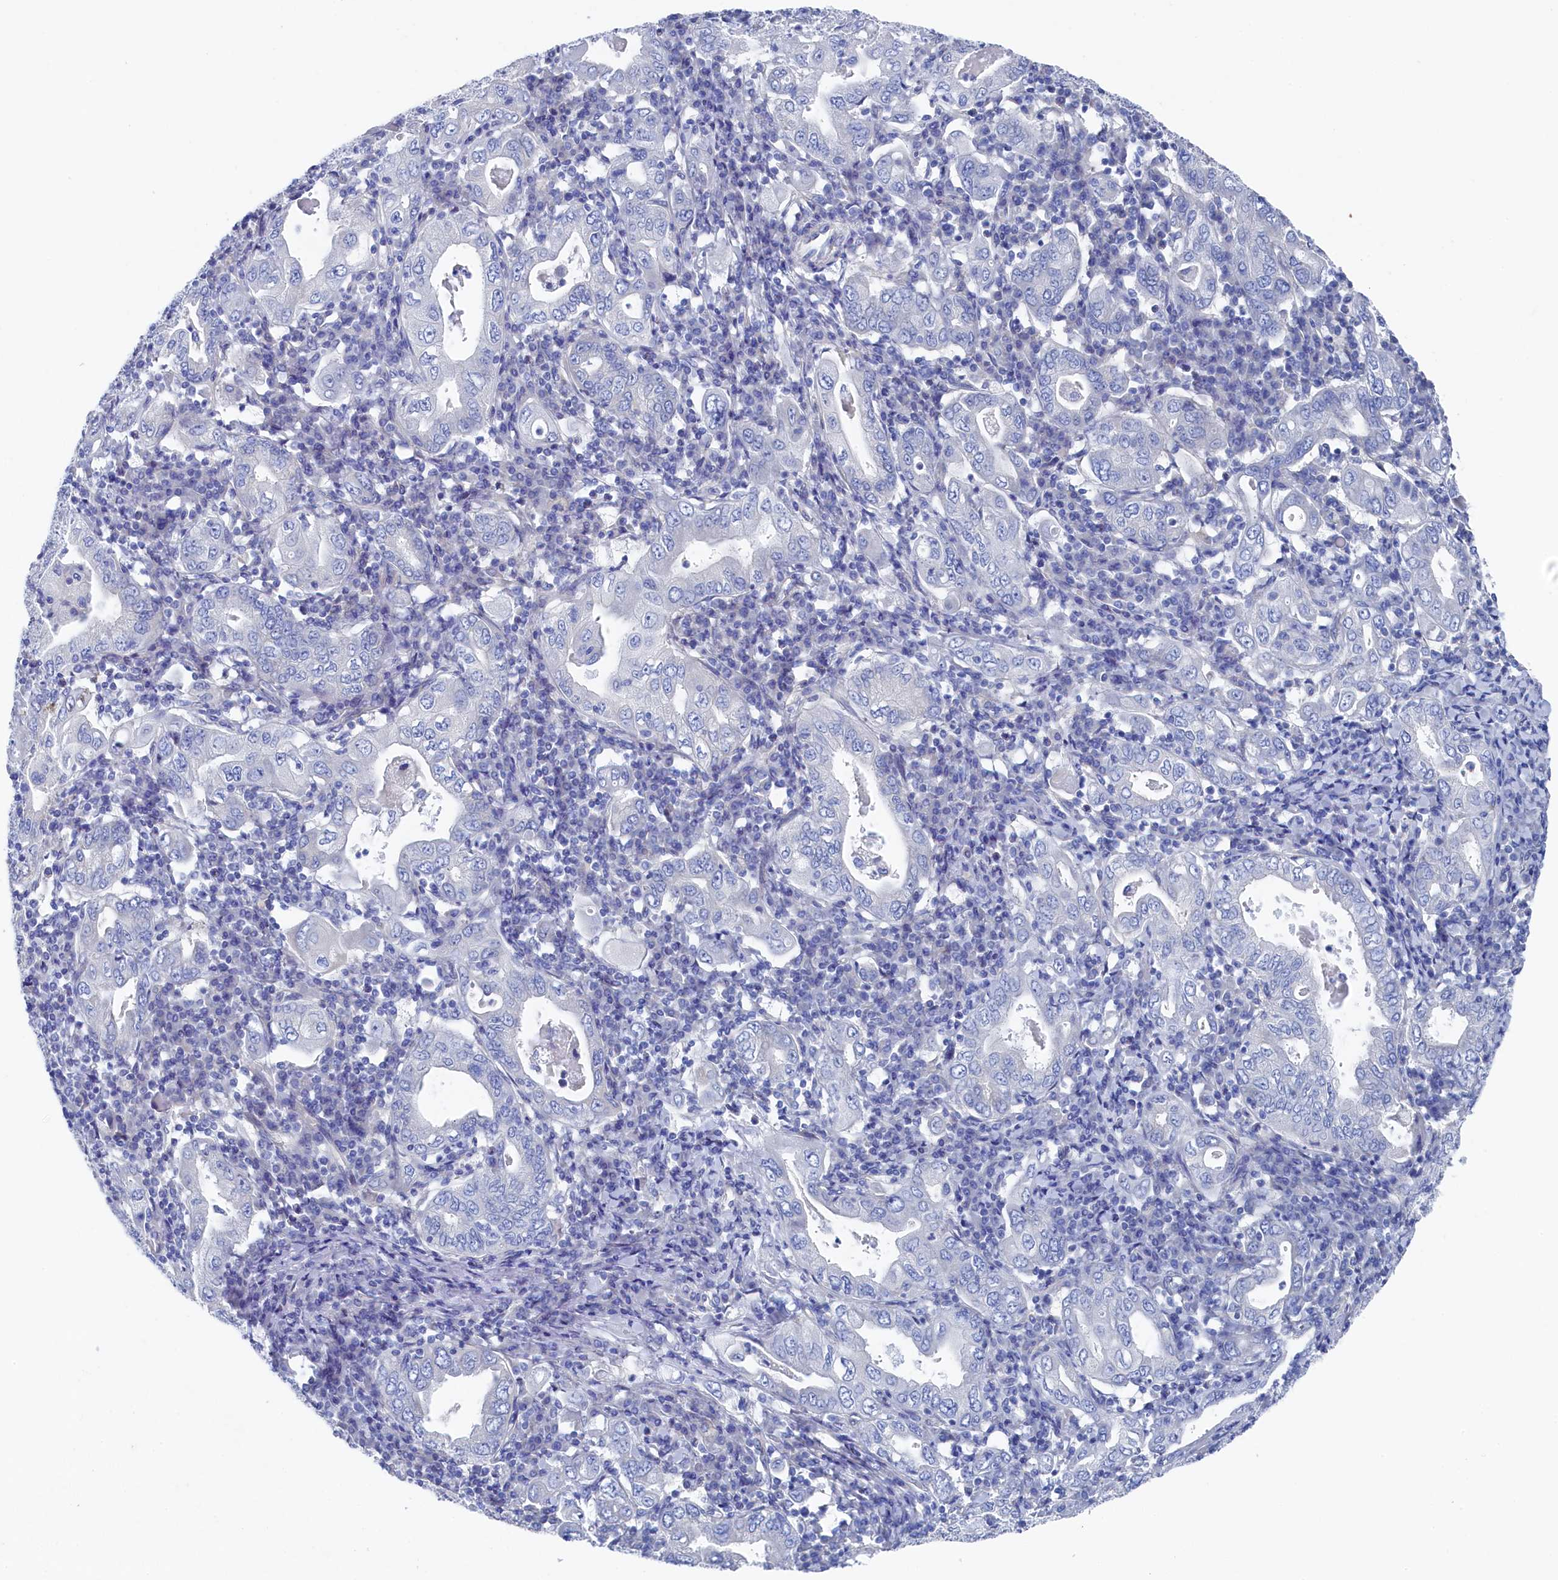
{"staining": {"intensity": "negative", "quantity": "none", "location": "none"}, "tissue": "stomach cancer", "cell_type": "Tumor cells", "image_type": "cancer", "snomed": [{"axis": "morphology", "description": "Normal tissue, NOS"}, {"axis": "morphology", "description": "Adenocarcinoma, NOS"}, {"axis": "topography", "description": "Esophagus"}, {"axis": "topography", "description": "Stomach, upper"}, {"axis": "topography", "description": "Peripheral nerve tissue"}], "caption": "A micrograph of stomach adenocarcinoma stained for a protein shows no brown staining in tumor cells.", "gene": "TMOD2", "patient": {"sex": "male", "age": 62}}